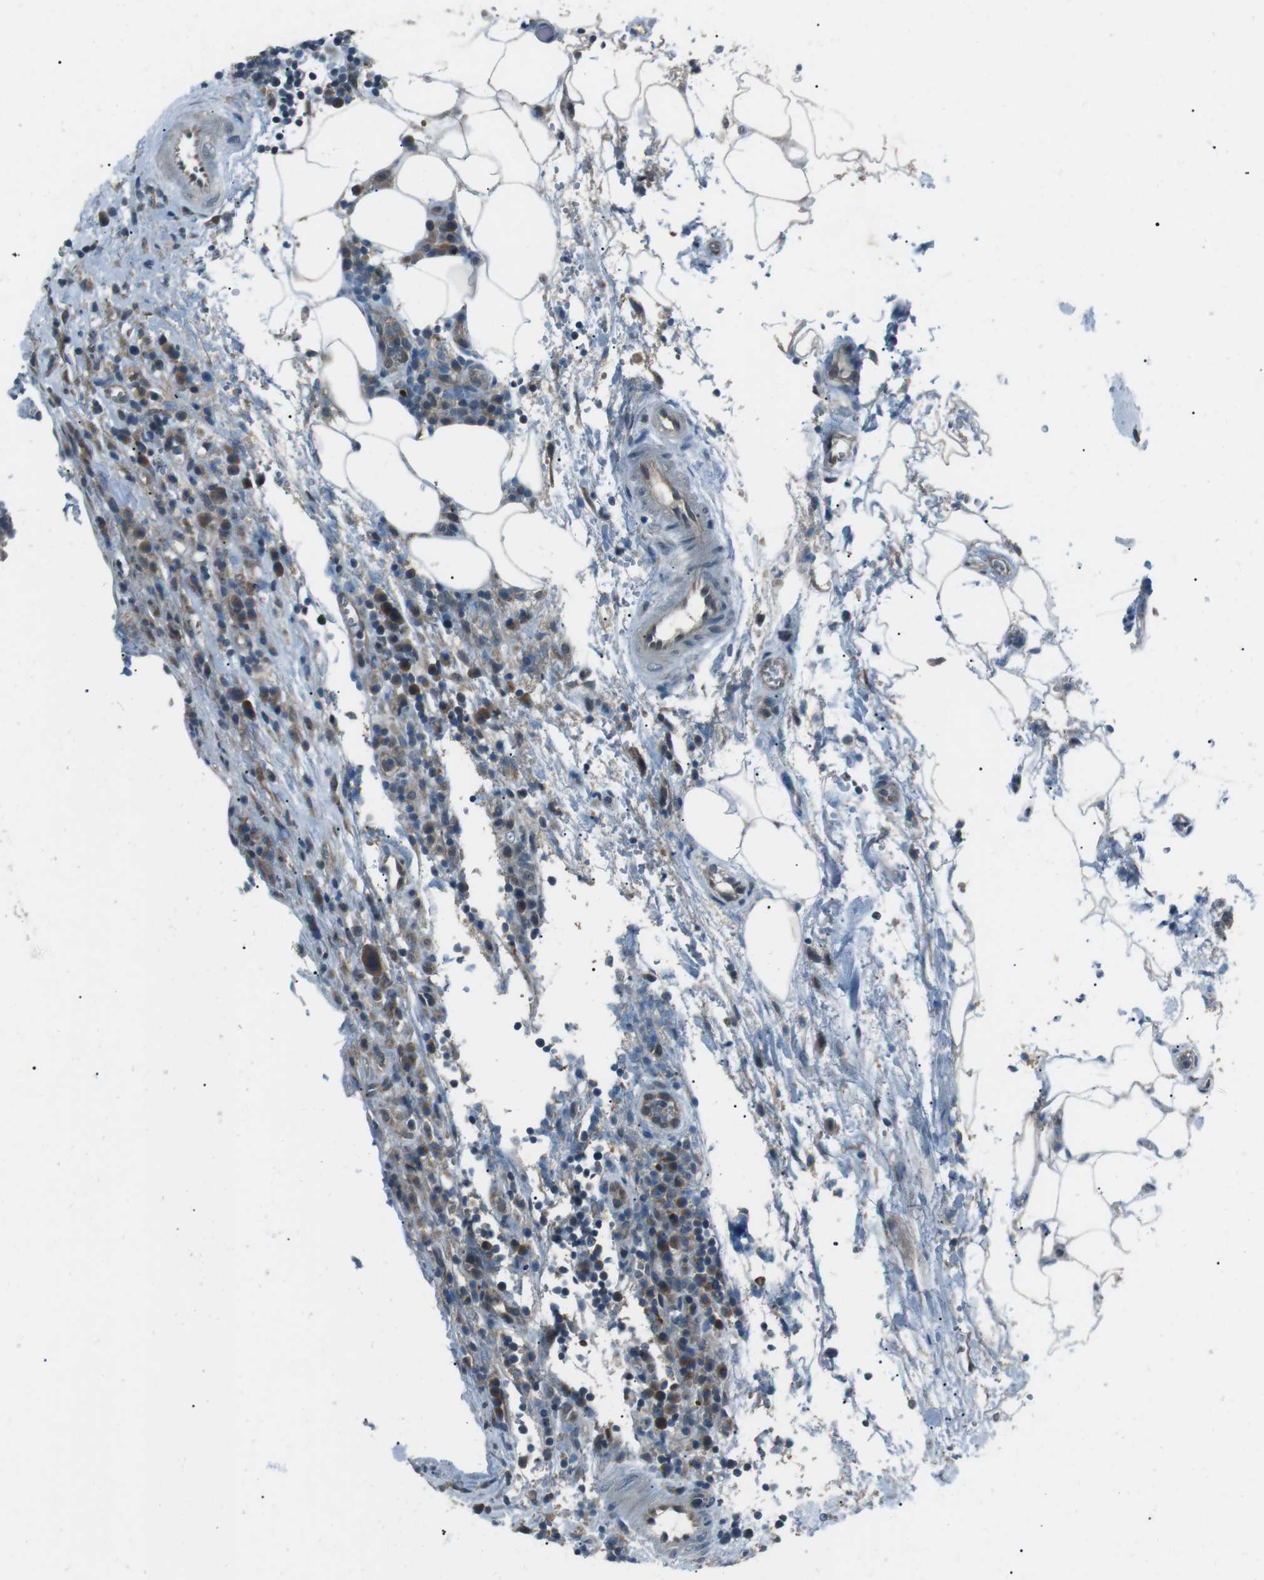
{"staining": {"intensity": "weak", "quantity": "25%-75%", "location": "cytoplasmic/membranous"}, "tissue": "lymphoma", "cell_type": "Tumor cells", "image_type": "cancer", "snomed": [{"axis": "morphology", "description": "Malignant lymphoma, non-Hodgkin's type, High grade"}, {"axis": "topography", "description": "Lymph node"}], "caption": "Brown immunohistochemical staining in human lymphoma displays weak cytoplasmic/membranous positivity in about 25%-75% of tumor cells. (DAB IHC with brightfield microscopy, high magnification).", "gene": "LRIG2", "patient": {"sex": "female", "age": 76}}